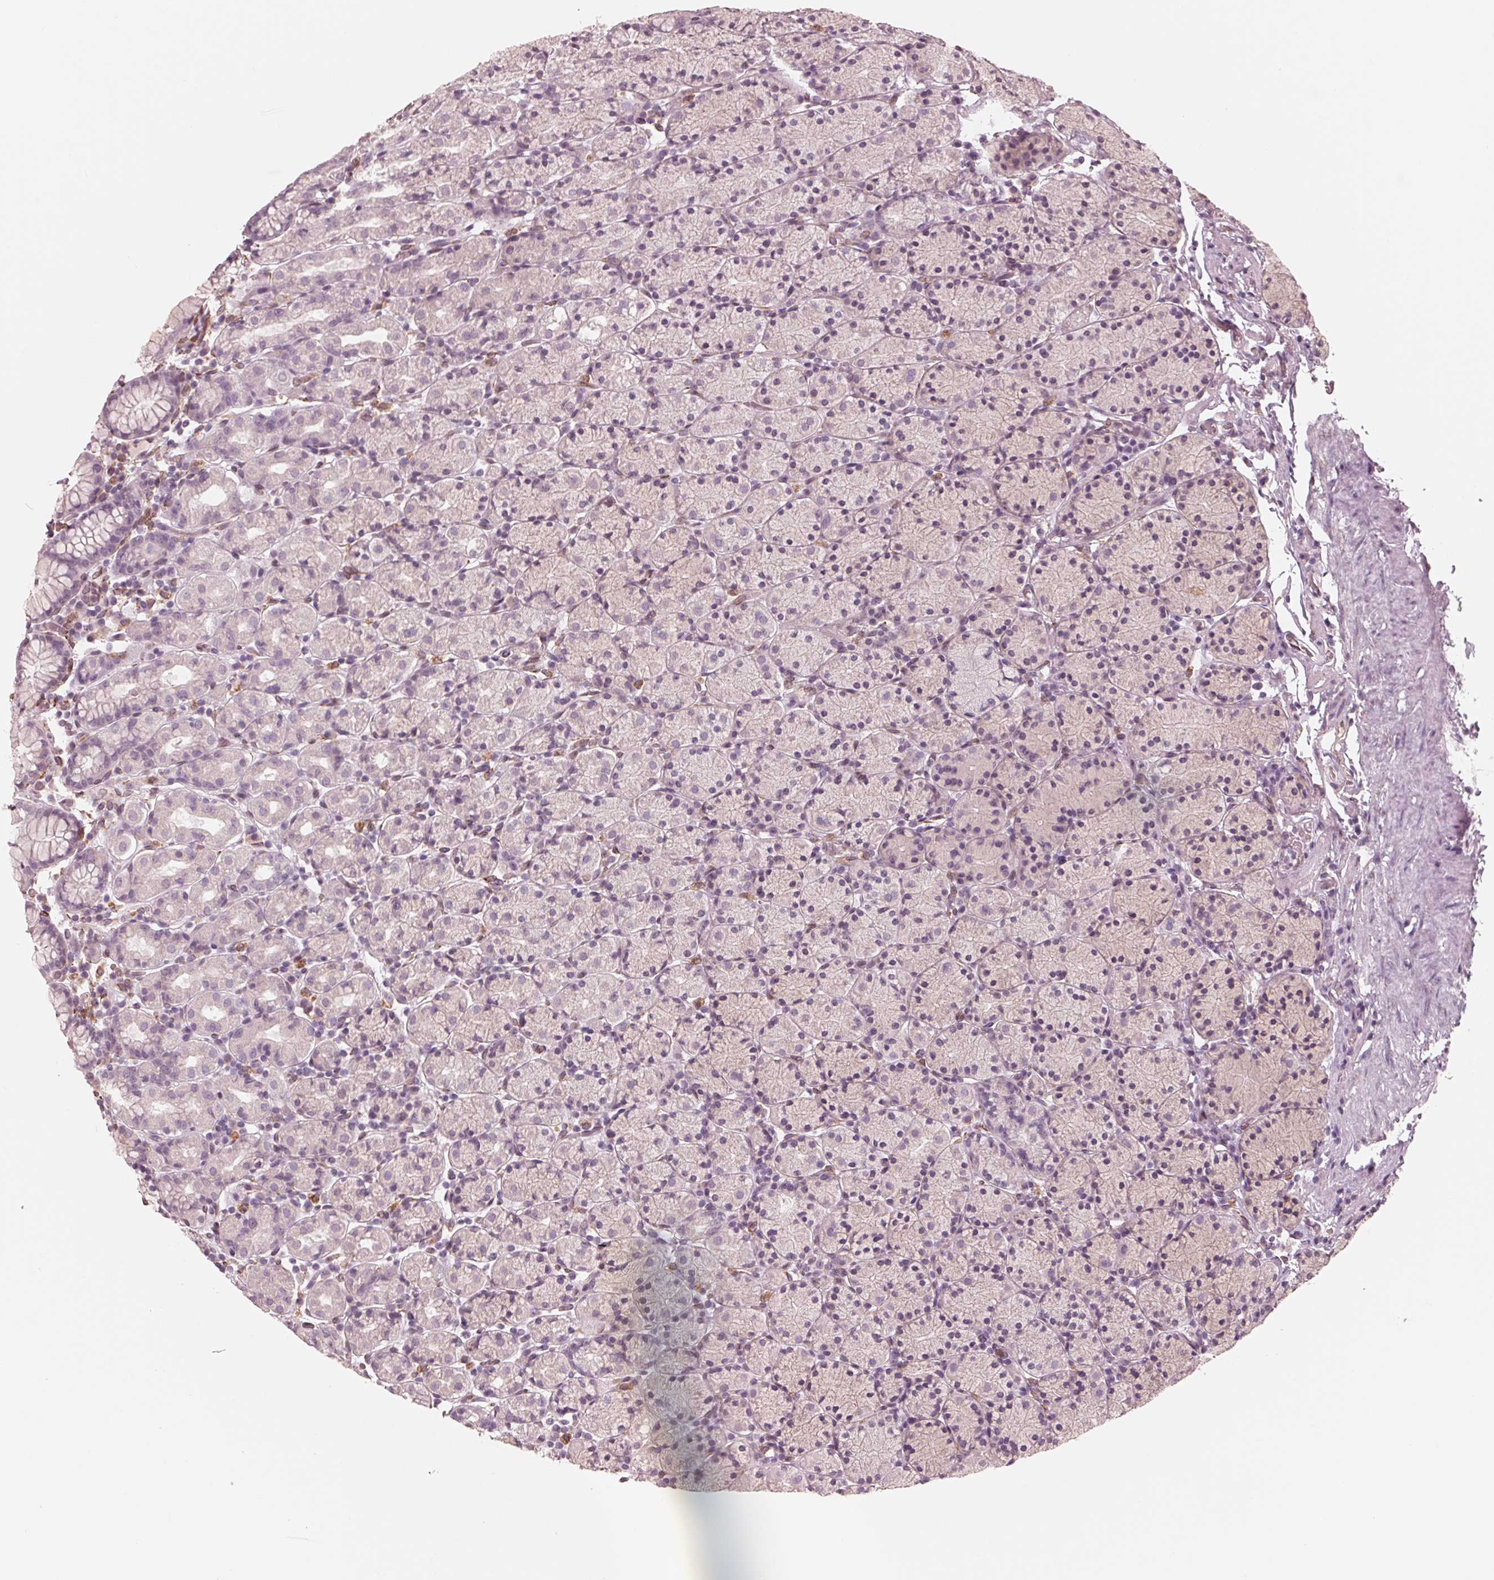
{"staining": {"intensity": "negative", "quantity": "none", "location": "none"}, "tissue": "stomach", "cell_type": "Glandular cells", "image_type": "normal", "snomed": [{"axis": "morphology", "description": "Normal tissue, NOS"}, {"axis": "topography", "description": "Stomach, upper"}, {"axis": "topography", "description": "Stomach"}], "caption": "Immunohistochemical staining of benign human stomach demonstrates no significant expression in glandular cells. Nuclei are stained in blue.", "gene": "IKBIP", "patient": {"sex": "male", "age": 62}}